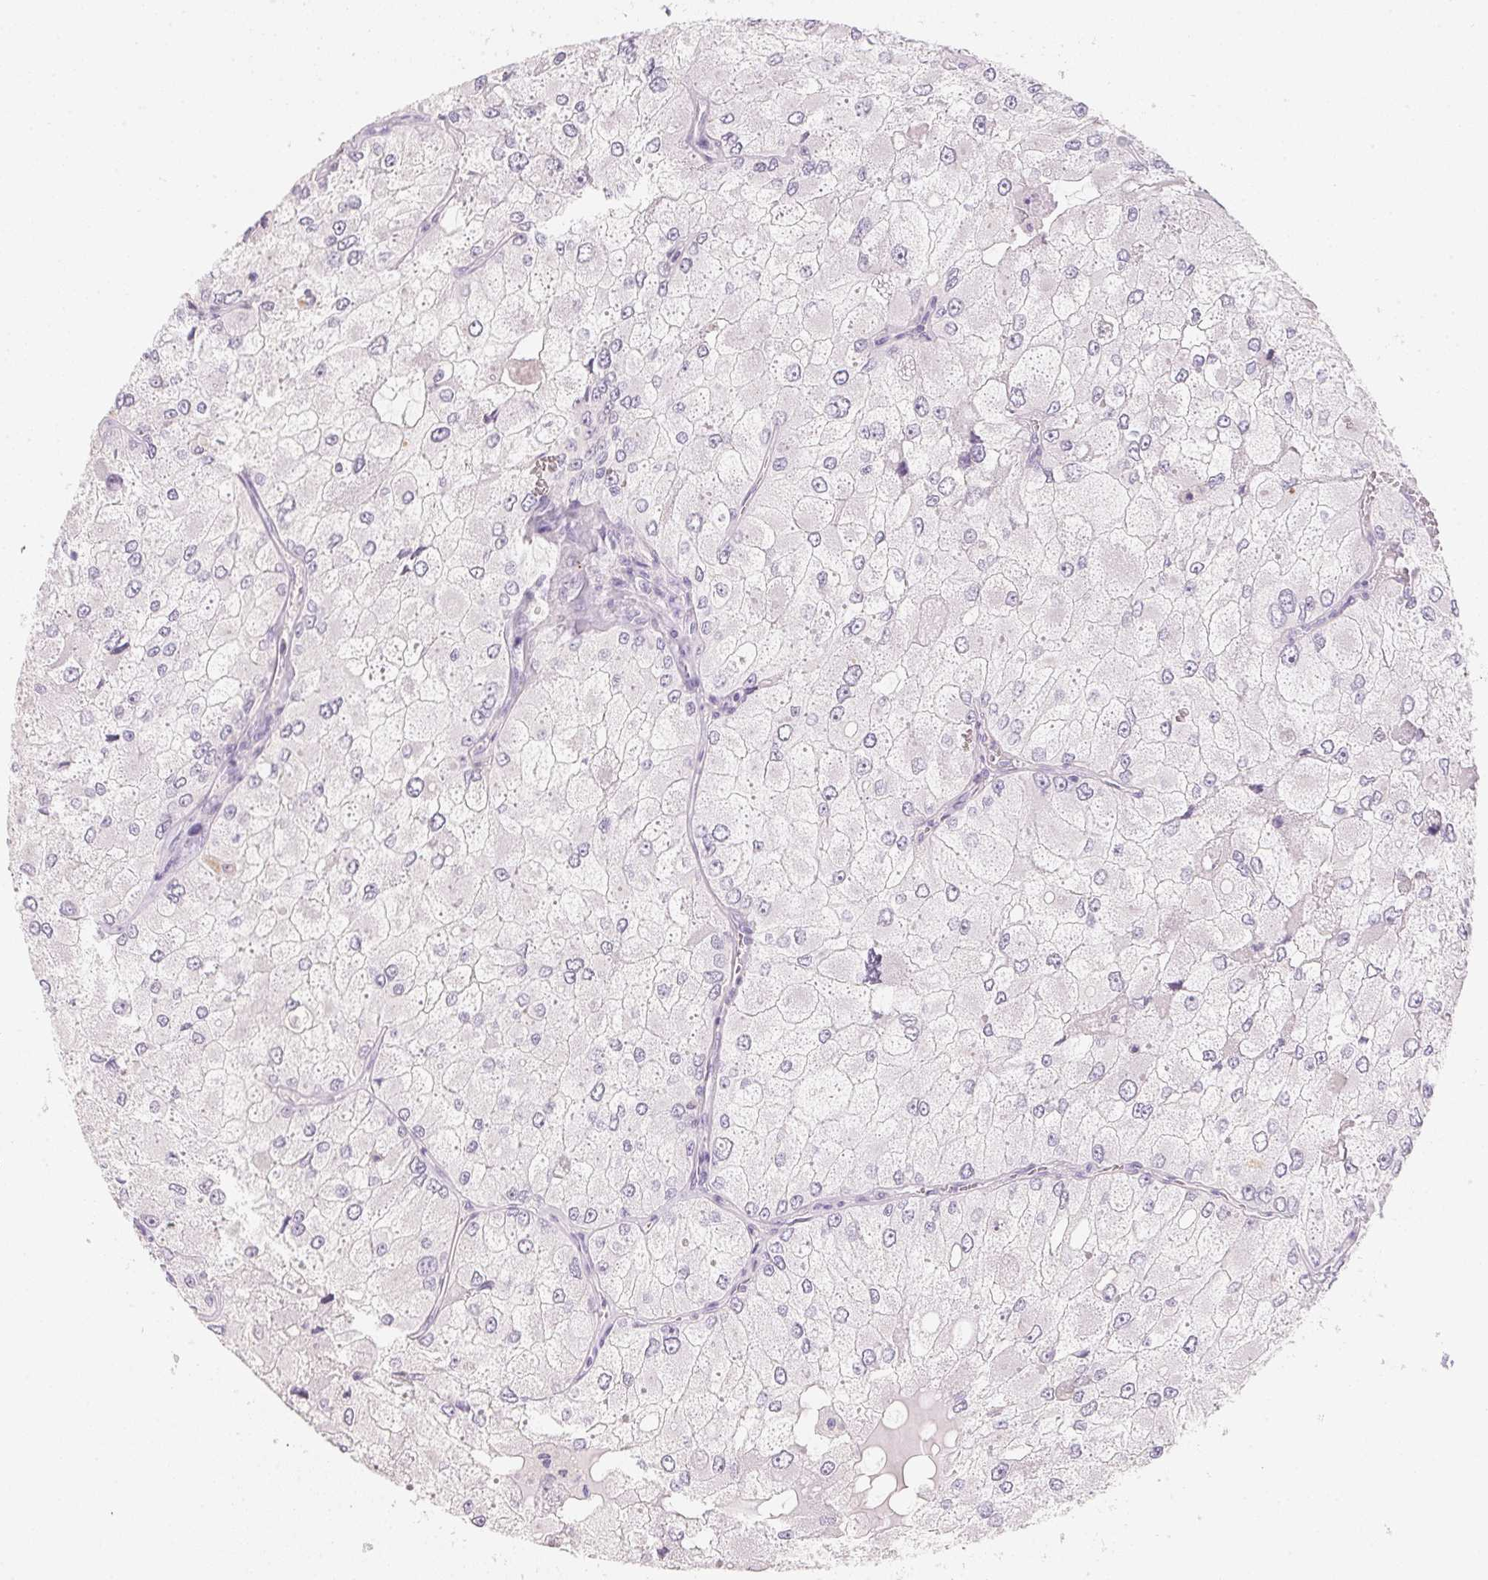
{"staining": {"intensity": "negative", "quantity": "none", "location": "none"}, "tissue": "renal cancer", "cell_type": "Tumor cells", "image_type": "cancer", "snomed": [{"axis": "morphology", "description": "Adenocarcinoma, NOS"}, {"axis": "topography", "description": "Kidney"}], "caption": "A high-resolution photomicrograph shows immunohistochemistry staining of renal cancer, which displays no significant staining in tumor cells.", "gene": "ACP3", "patient": {"sex": "female", "age": 70}}